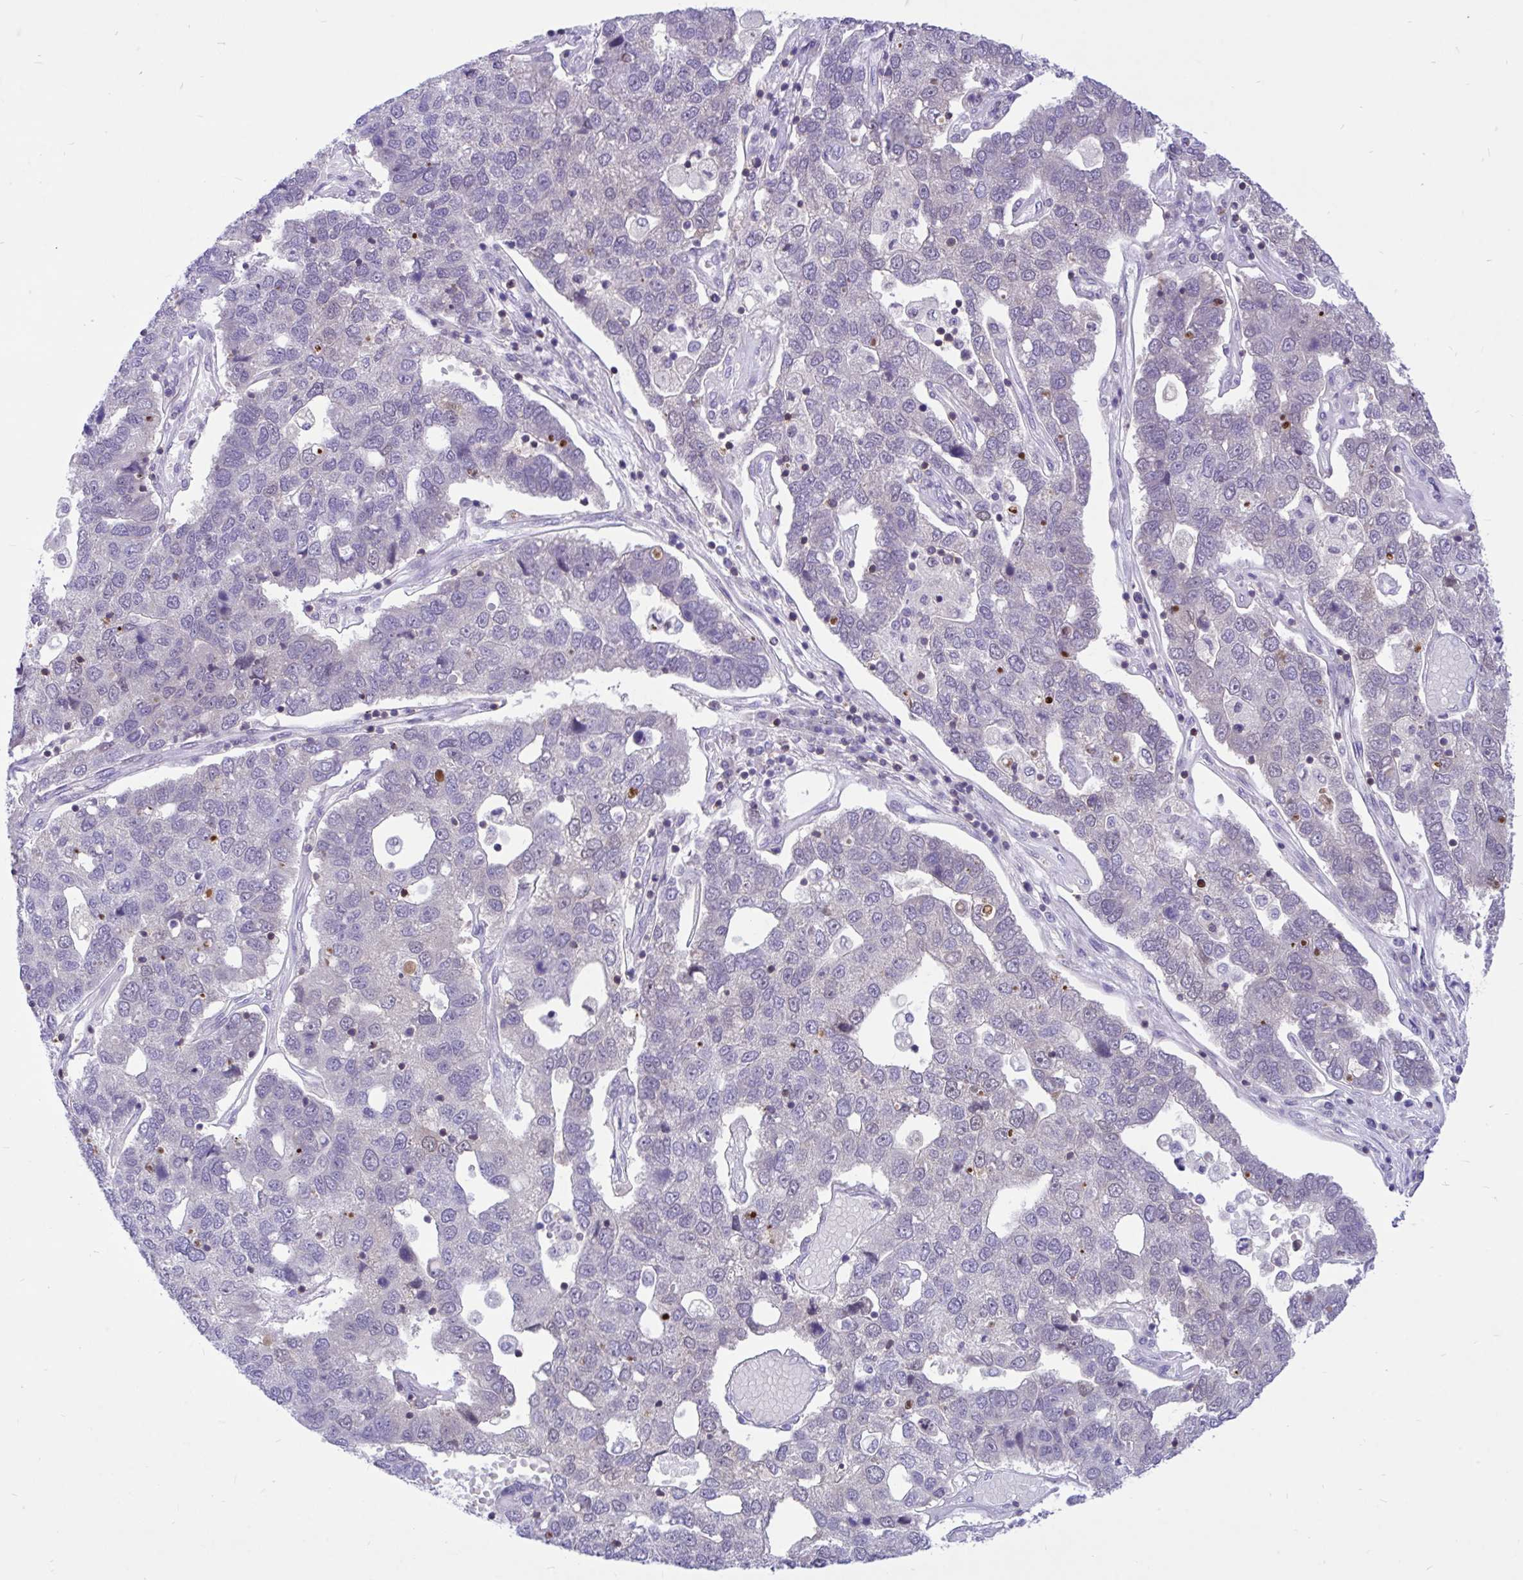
{"staining": {"intensity": "negative", "quantity": "none", "location": "none"}, "tissue": "pancreatic cancer", "cell_type": "Tumor cells", "image_type": "cancer", "snomed": [{"axis": "morphology", "description": "Adenocarcinoma, NOS"}, {"axis": "topography", "description": "Pancreas"}], "caption": "Tumor cells show no significant protein expression in pancreatic adenocarcinoma.", "gene": "CXCL8", "patient": {"sex": "female", "age": 61}}